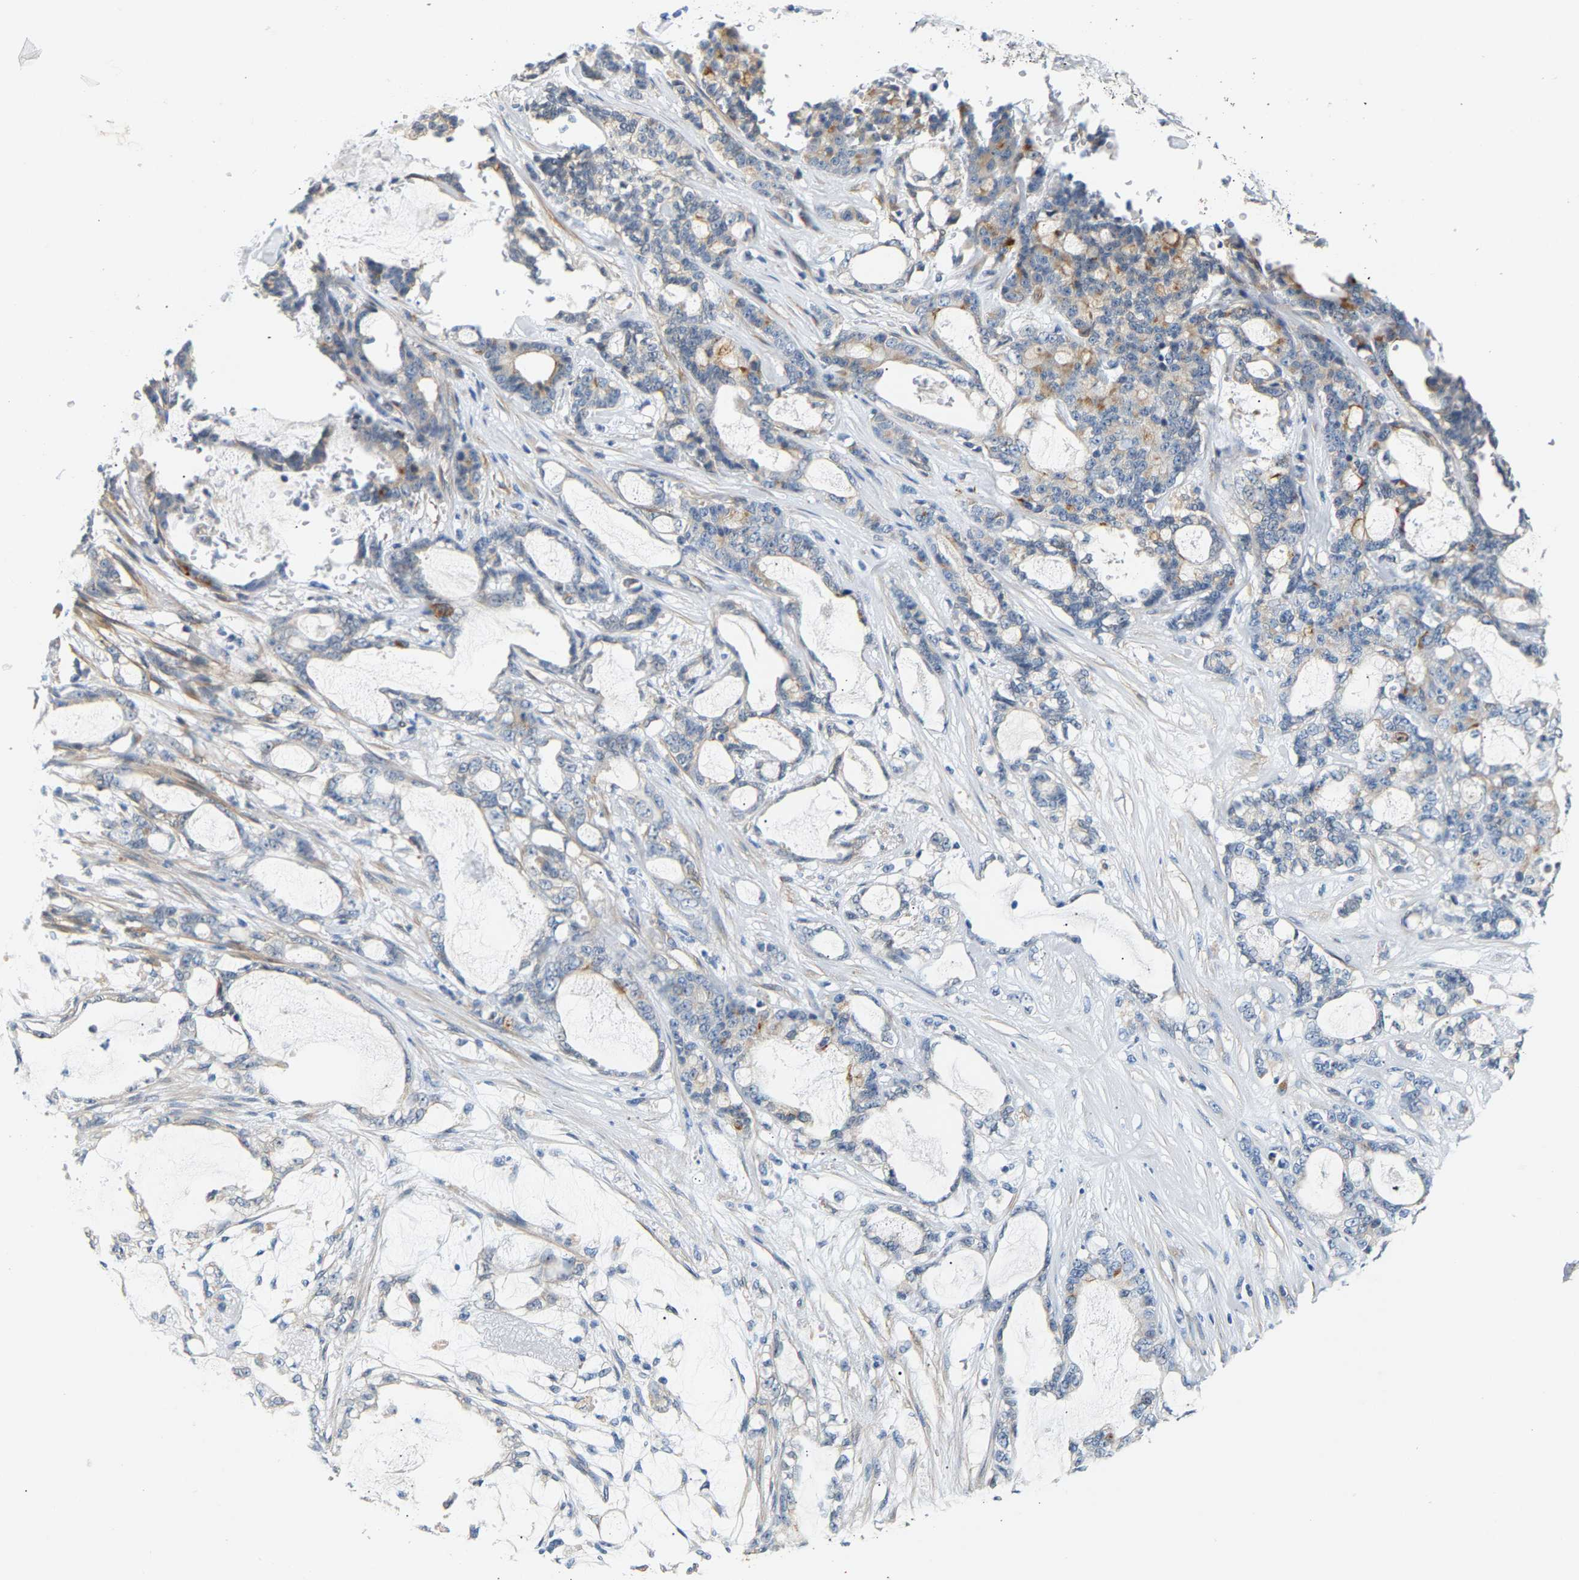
{"staining": {"intensity": "moderate", "quantity": "<25%", "location": "cytoplasmic/membranous"}, "tissue": "pancreatic cancer", "cell_type": "Tumor cells", "image_type": "cancer", "snomed": [{"axis": "morphology", "description": "Adenocarcinoma, NOS"}, {"axis": "topography", "description": "Pancreas"}], "caption": "The image exhibits a brown stain indicating the presence of a protein in the cytoplasmic/membranous of tumor cells in pancreatic cancer.", "gene": "PAWR", "patient": {"sex": "female", "age": 73}}